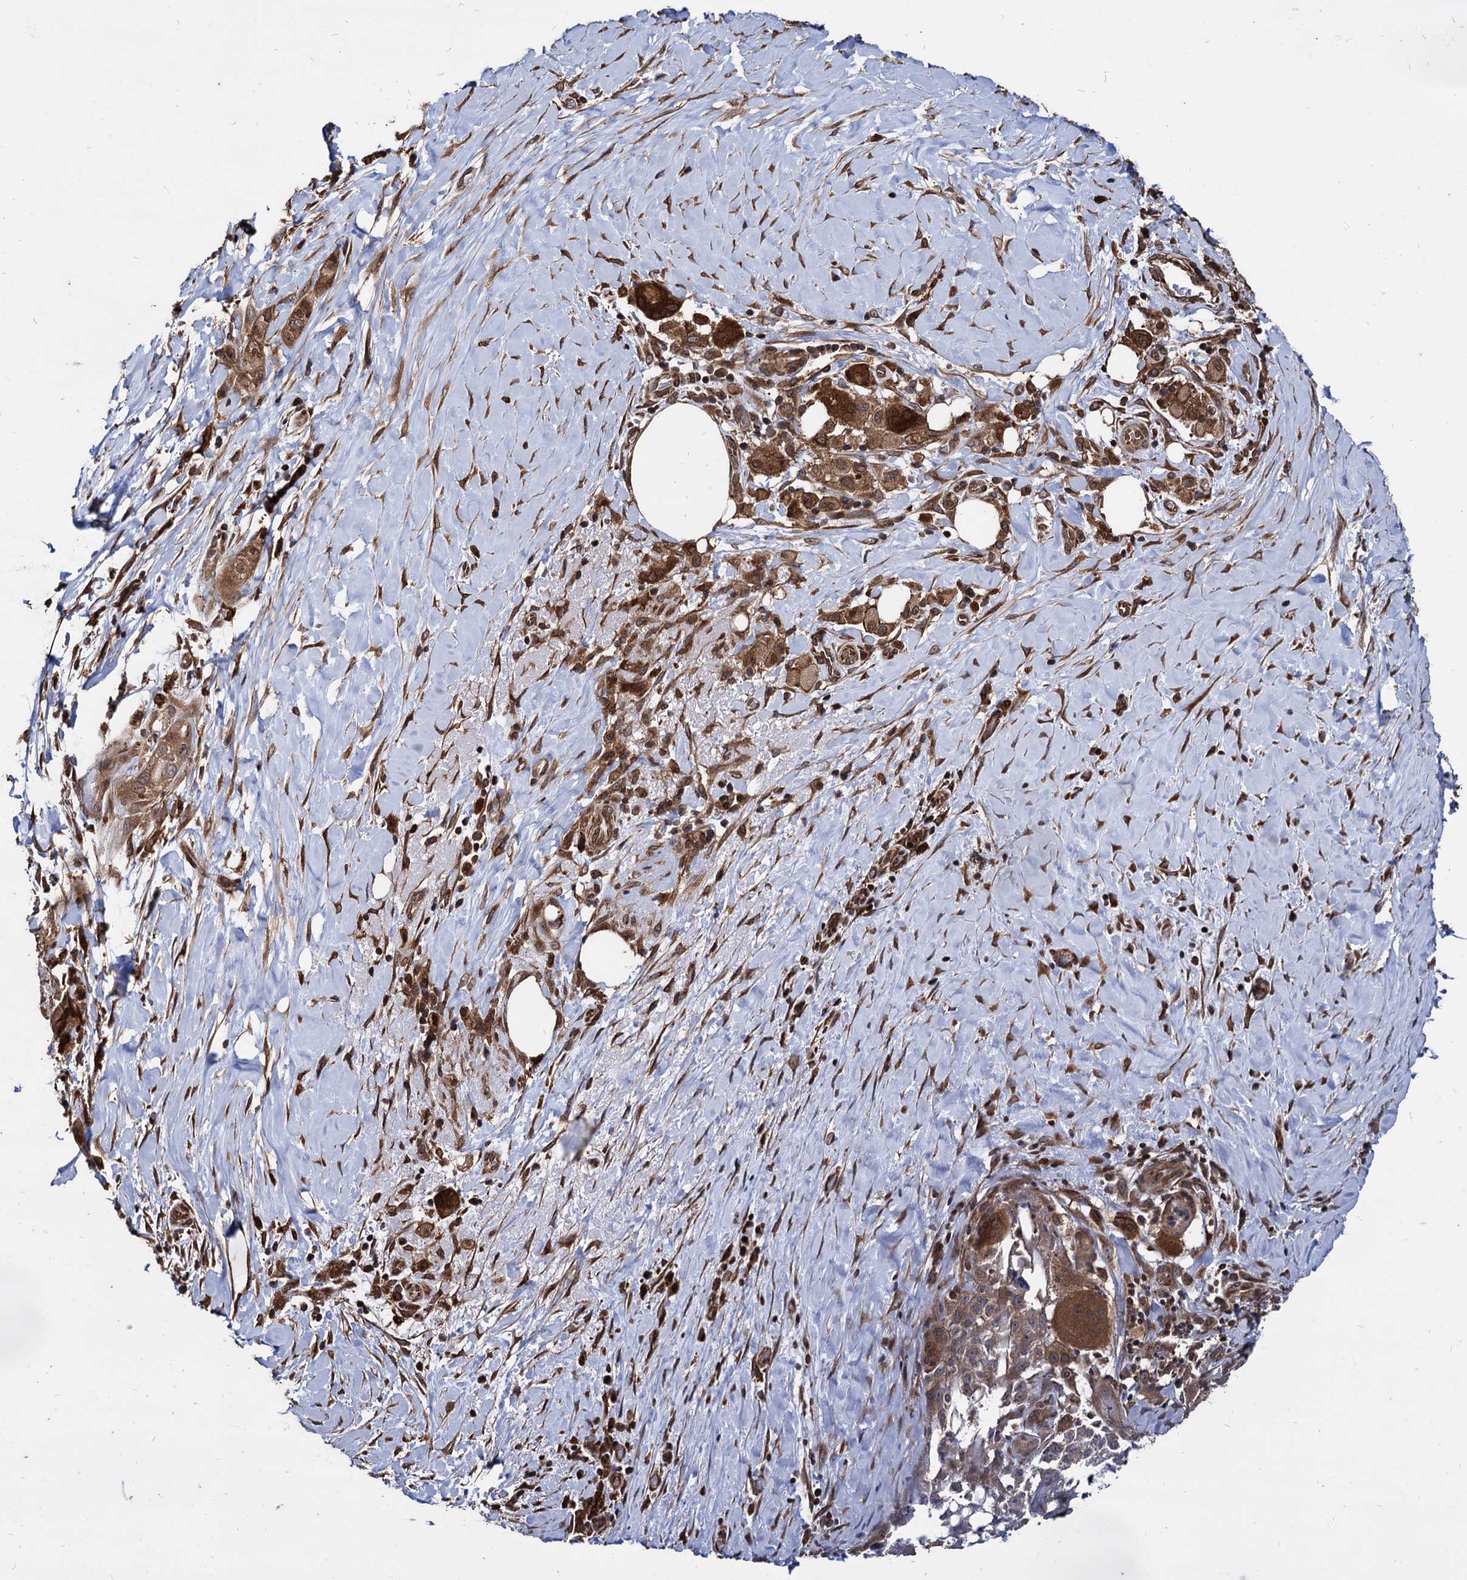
{"staining": {"intensity": "moderate", "quantity": ">75%", "location": "cytoplasmic/membranous,nuclear"}, "tissue": "pancreatic cancer", "cell_type": "Tumor cells", "image_type": "cancer", "snomed": [{"axis": "morphology", "description": "Adenocarcinoma, NOS"}, {"axis": "topography", "description": "Pancreas"}], "caption": "A brown stain highlights moderate cytoplasmic/membranous and nuclear expression of a protein in human pancreatic cancer (adenocarcinoma) tumor cells. Immunohistochemistry (ihc) stains the protein in brown and the nuclei are stained blue.", "gene": "ANKRD12", "patient": {"sex": "male", "age": 58}}